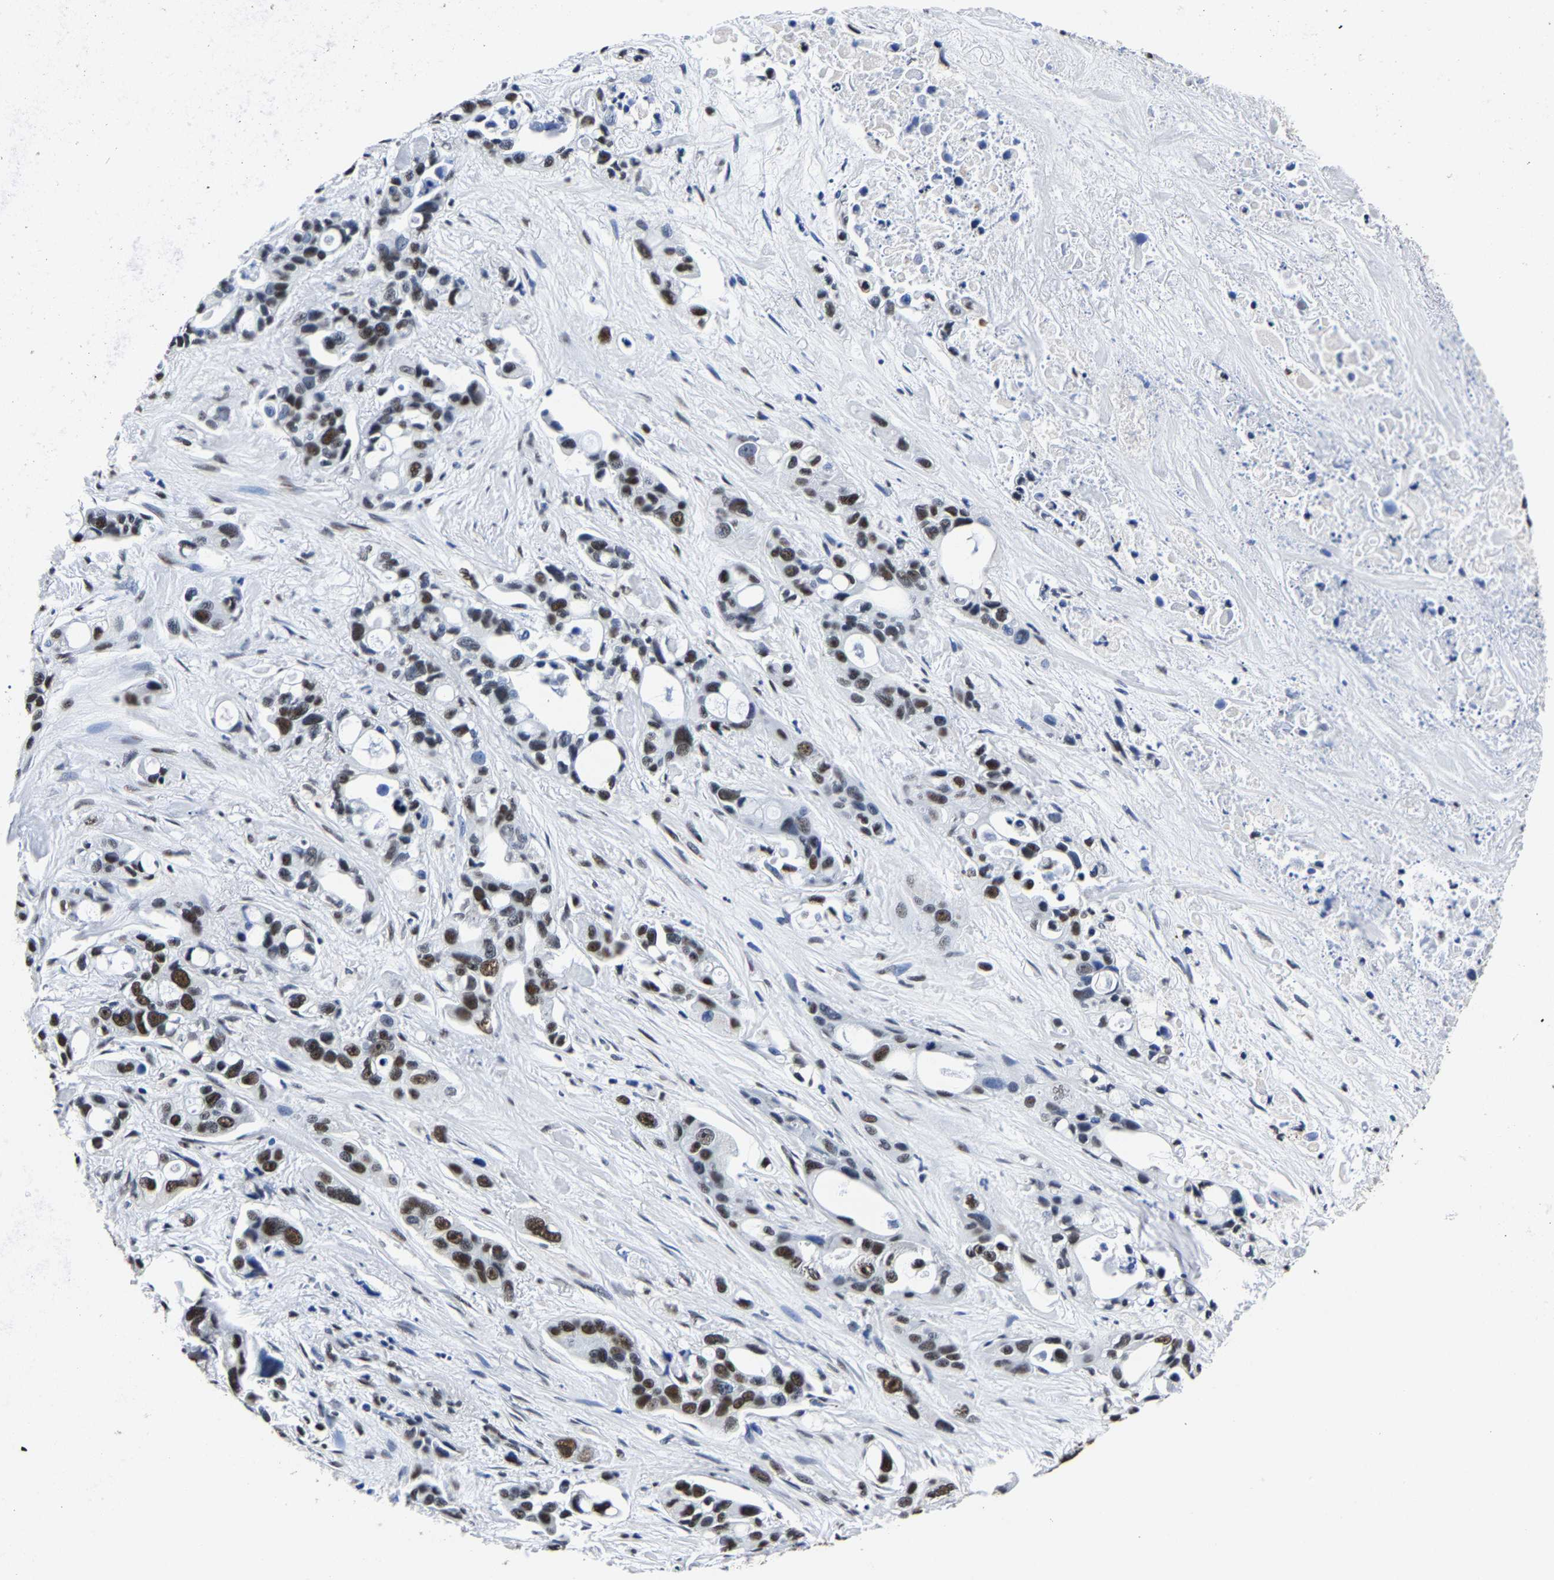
{"staining": {"intensity": "moderate", "quantity": ">75%", "location": "nuclear"}, "tissue": "pancreatic cancer", "cell_type": "Tumor cells", "image_type": "cancer", "snomed": [{"axis": "morphology", "description": "Adenocarcinoma, NOS"}, {"axis": "topography", "description": "Pancreas"}], "caption": "Moderate nuclear staining is appreciated in about >75% of tumor cells in adenocarcinoma (pancreatic). (DAB IHC, brown staining for protein, blue staining for nuclei).", "gene": "RBM45", "patient": {"sex": "male", "age": 53}}